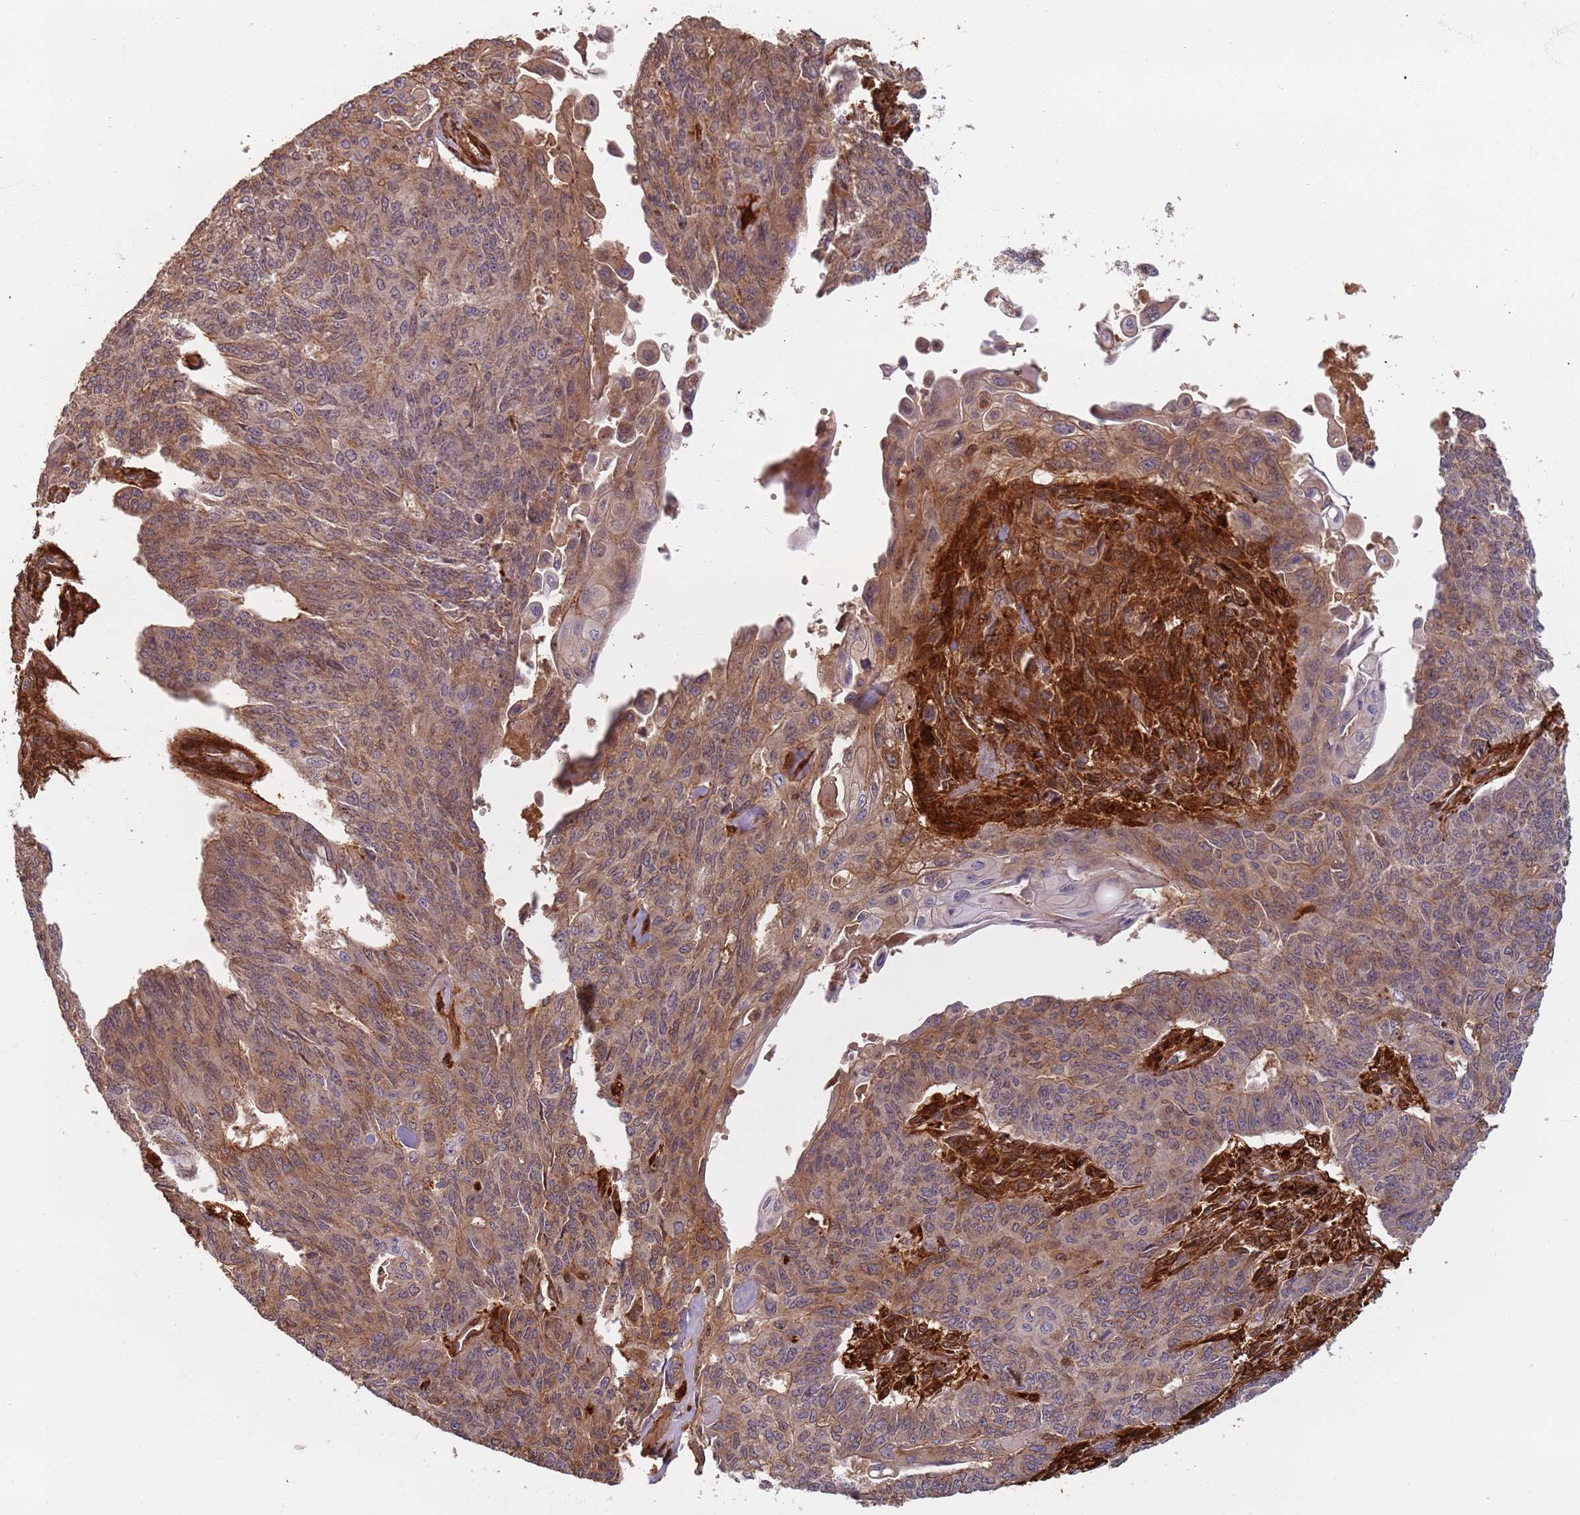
{"staining": {"intensity": "weak", "quantity": "25%-75%", "location": "cytoplasmic/membranous"}, "tissue": "endometrial cancer", "cell_type": "Tumor cells", "image_type": "cancer", "snomed": [{"axis": "morphology", "description": "Adenocarcinoma, NOS"}, {"axis": "topography", "description": "Endometrium"}], "caption": "Immunohistochemical staining of endometrial cancer displays low levels of weak cytoplasmic/membranous protein staining in about 25%-75% of tumor cells. Nuclei are stained in blue.", "gene": "SDCCAG8", "patient": {"sex": "female", "age": 32}}